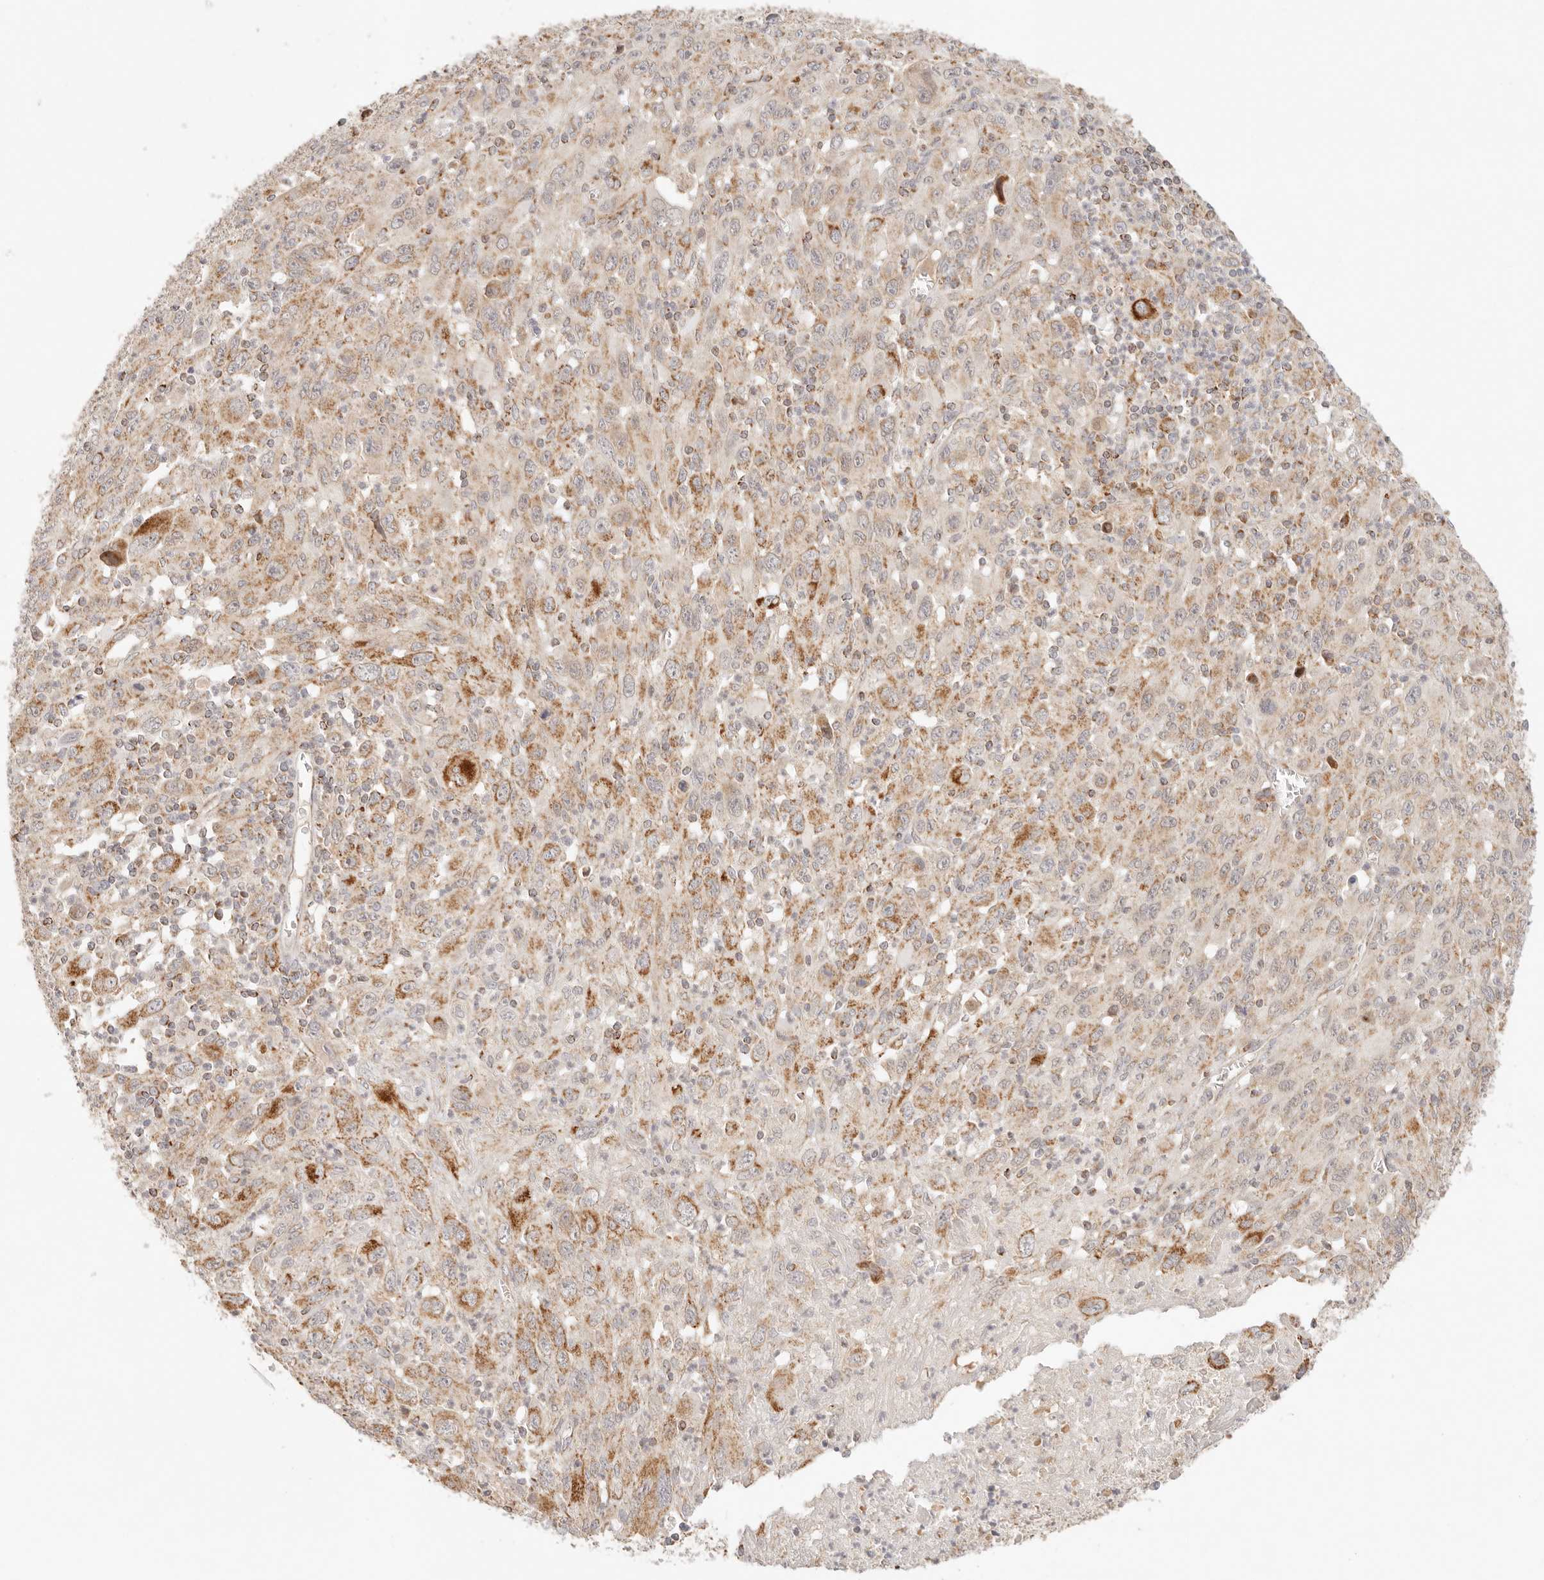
{"staining": {"intensity": "moderate", "quantity": "25%-75%", "location": "cytoplasmic/membranous"}, "tissue": "melanoma", "cell_type": "Tumor cells", "image_type": "cancer", "snomed": [{"axis": "morphology", "description": "Malignant melanoma, Metastatic site"}, {"axis": "topography", "description": "Skin"}], "caption": "Melanoma stained with IHC reveals moderate cytoplasmic/membranous staining in about 25%-75% of tumor cells.", "gene": "COA6", "patient": {"sex": "female", "age": 56}}